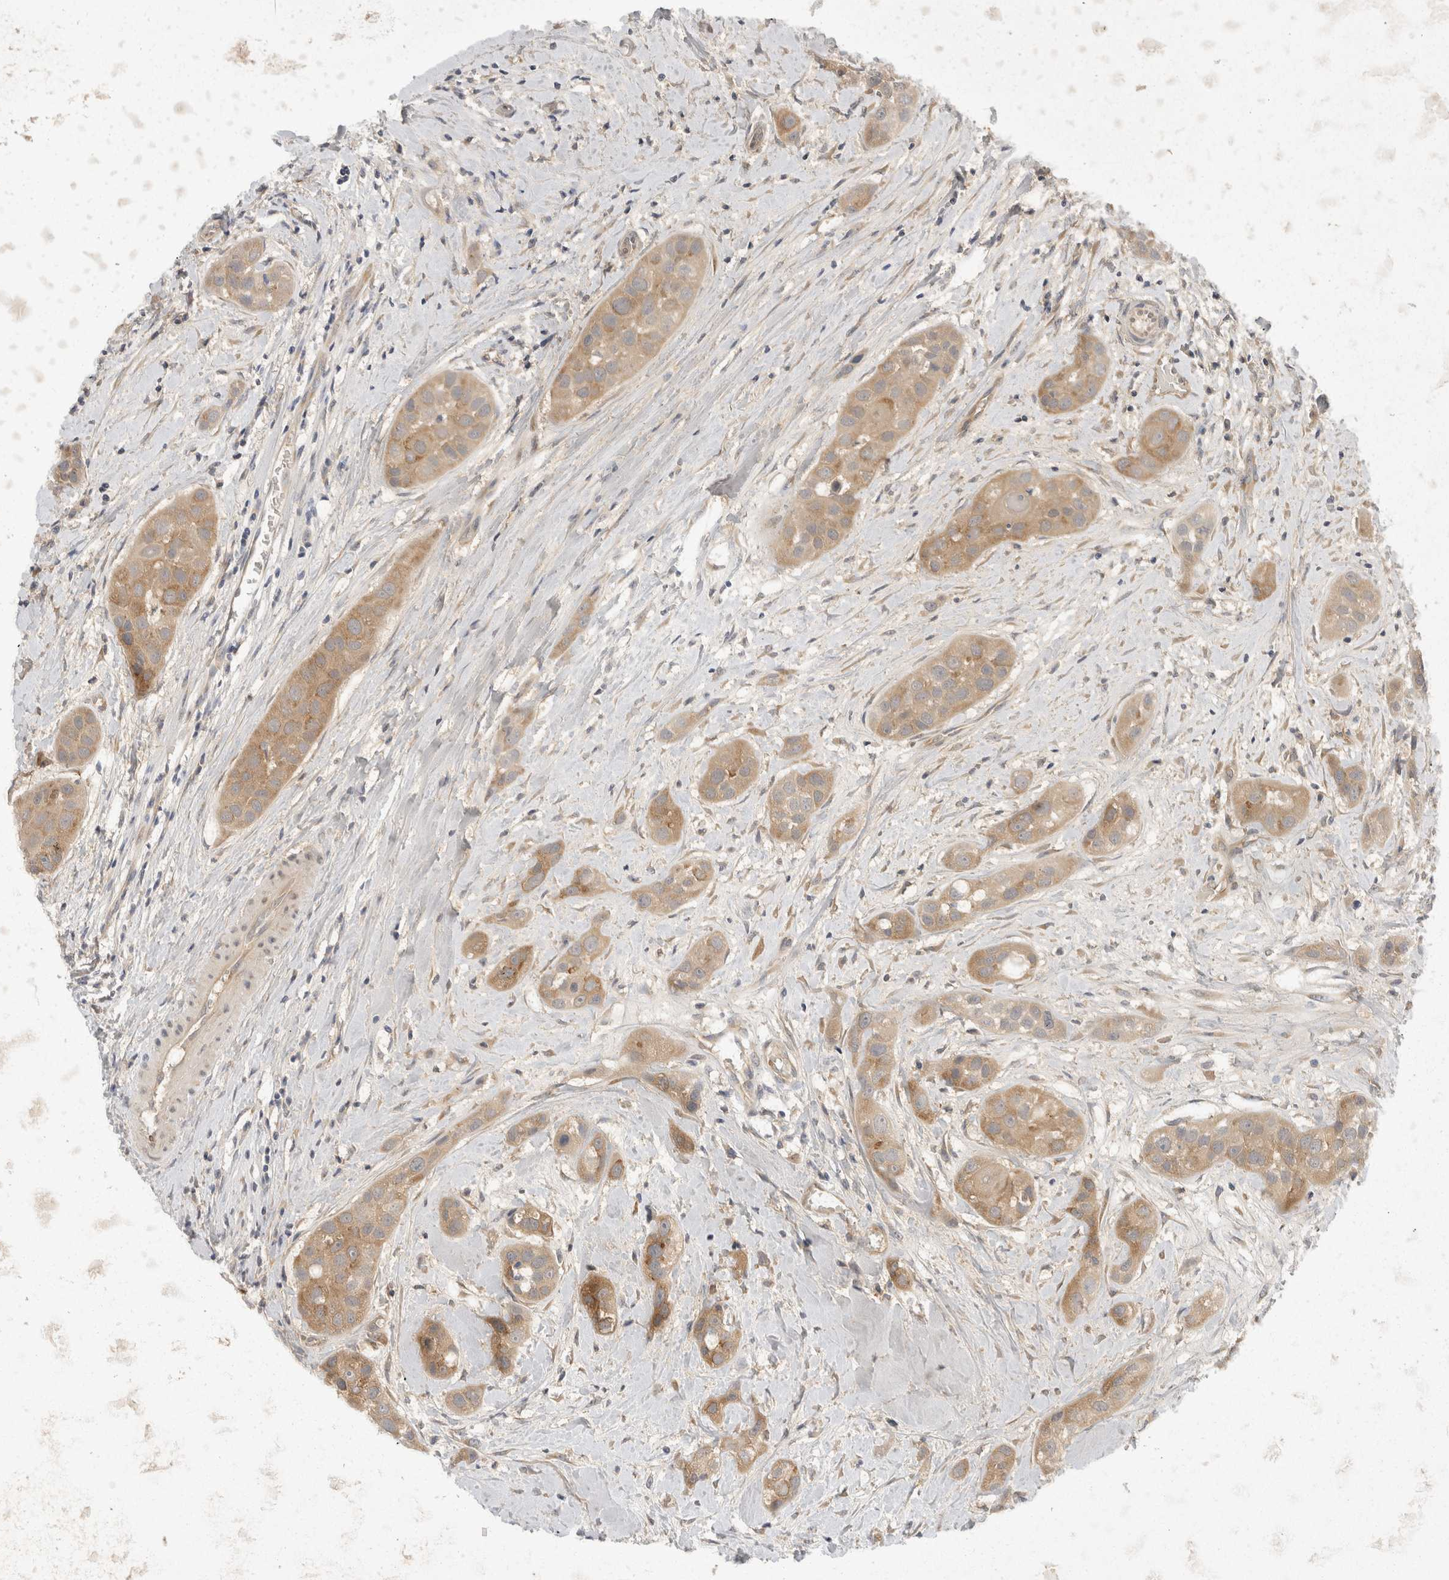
{"staining": {"intensity": "weak", "quantity": ">75%", "location": "cytoplasmic/membranous"}, "tissue": "head and neck cancer", "cell_type": "Tumor cells", "image_type": "cancer", "snomed": [{"axis": "morphology", "description": "Normal tissue, NOS"}, {"axis": "morphology", "description": "Squamous cell carcinoma, NOS"}, {"axis": "topography", "description": "Skeletal muscle"}, {"axis": "topography", "description": "Head-Neck"}], "caption": "Squamous cell carcinoma (head and neck) tissue demonstrates weak cytoplasmic/membranous expression in about >75% of tumor cells, visualized by immunohistochemistry.", "gene": "EIF4G3", "patient": {"sex": "male", "age": 51}}